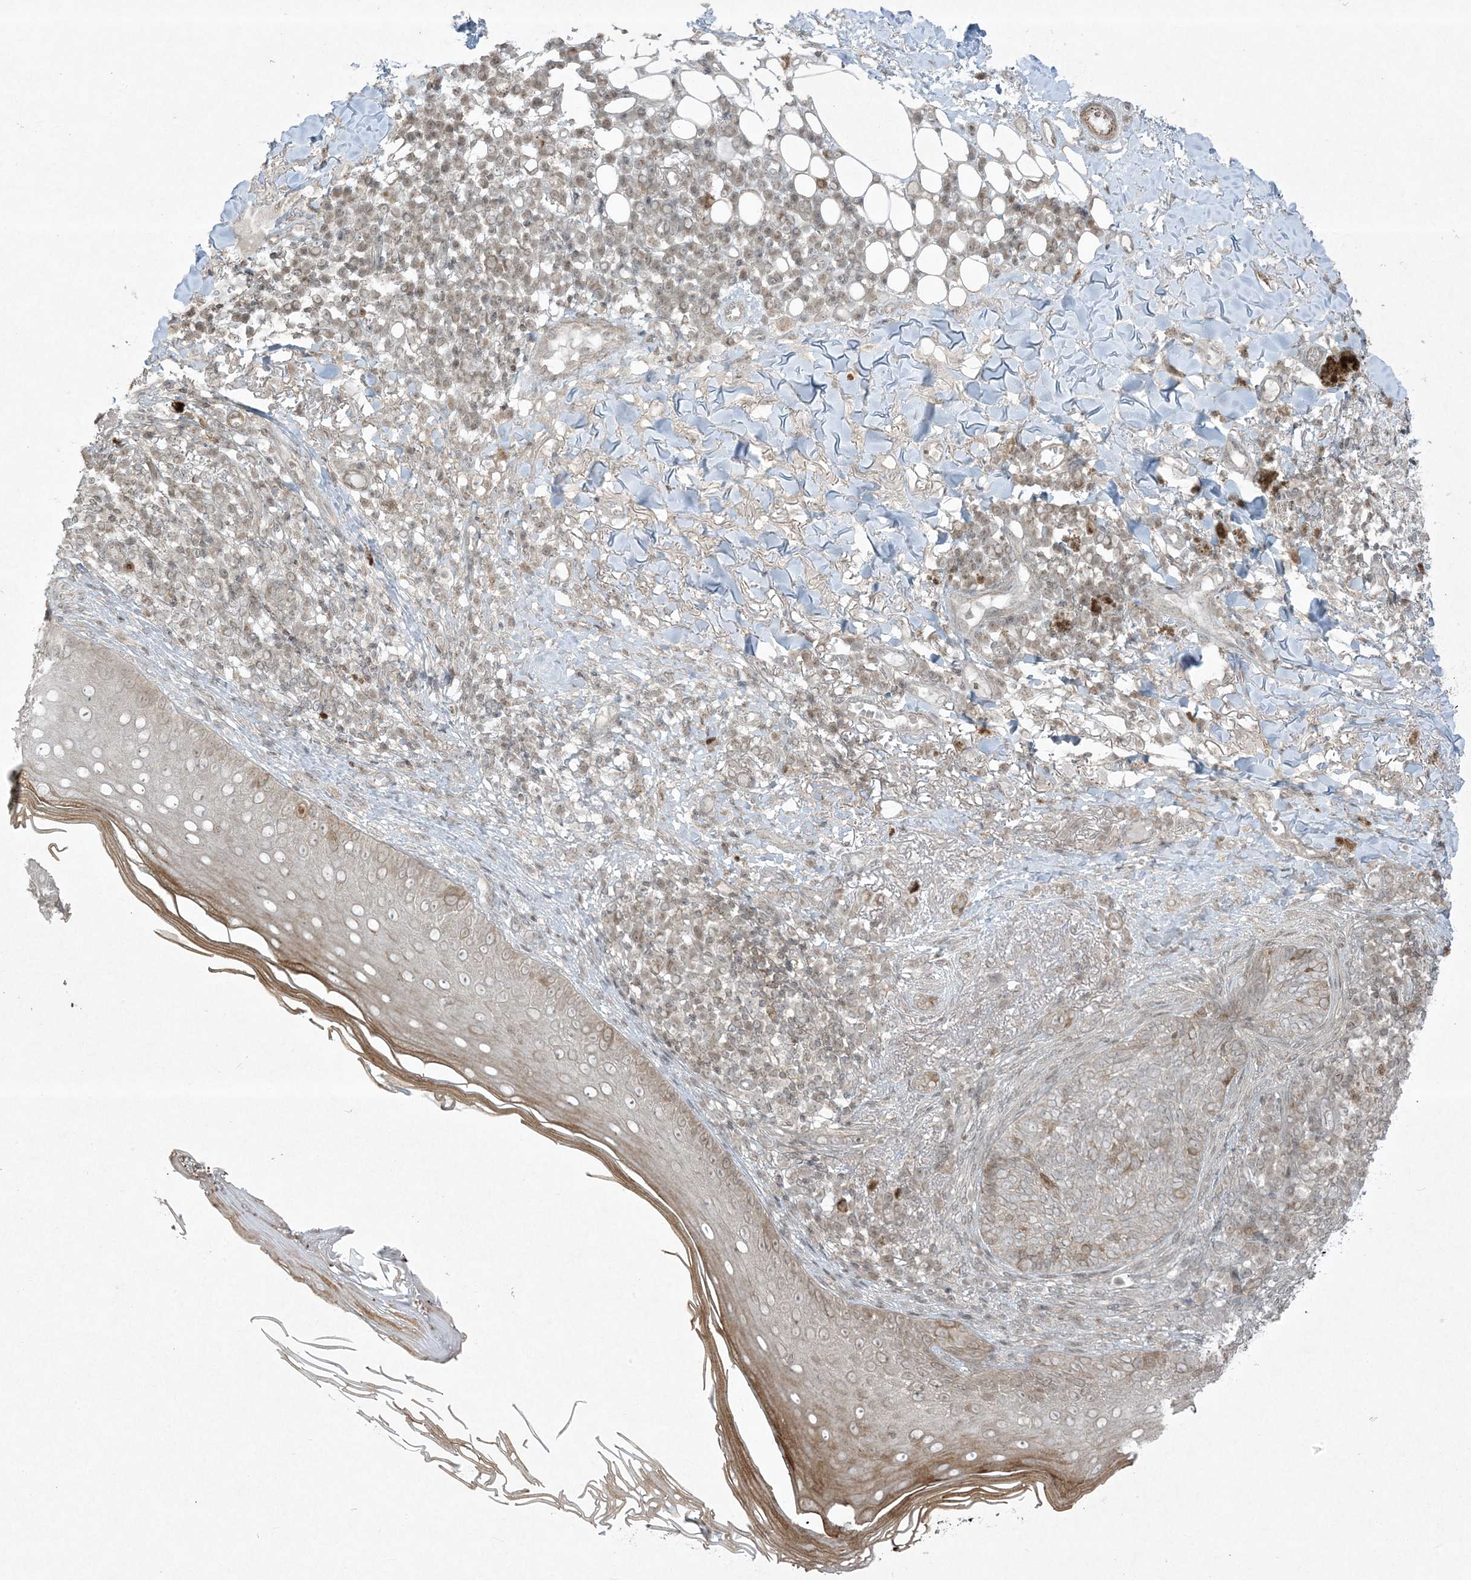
{"staining": {"intensity": "weak", "quantity": "<25%", "location": "cytoplasmic/membranous"}, "tissue": "skin cancer", "cell_type": "Tumor cells", "image_type": "cancer", "snomed": [{"axis": "morphology", "description": "Basal cell carcinoma"}, {"axis": "topography", "description": "Skin"}], "caption": "Human skin basal cell carcinoma stained for a protein using immunohistochemistry (IHC) exhibits no positivity in tumor cells.", "gene": "ZNF263", "patient": {"sex": "male", "age": 85}}